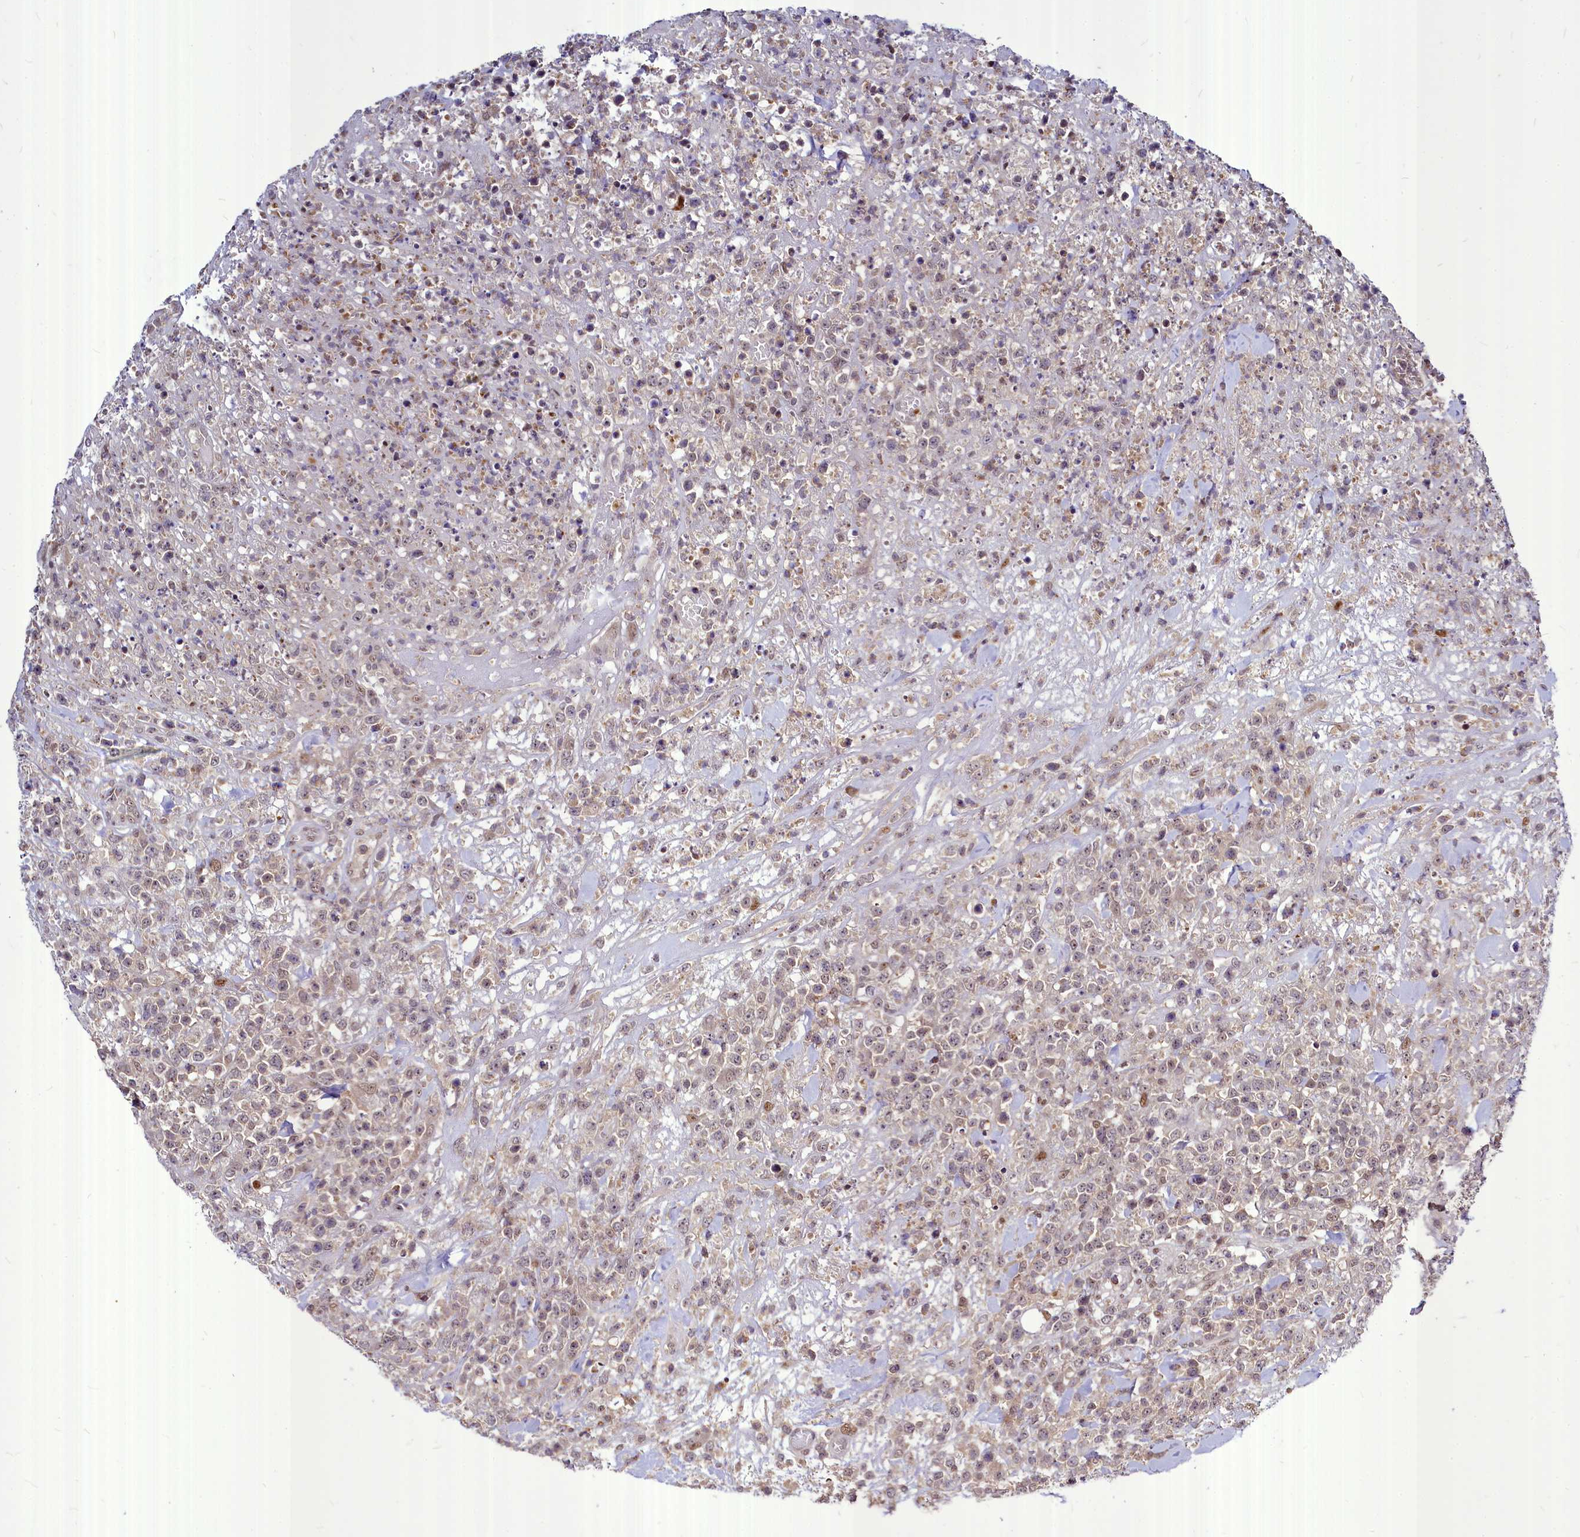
{"staining": {"intensity": "weak", "quantity": "<25%", "location": "nuclear"}, "tissue": "lymphoma", "cell_type": "Tumor cells", "image_type": "cancer", "snomed": [{"axis": "morphology", "description": "Malignant lymphoma, non-Hodgkin's type, High grade"}, {"axis": "topography", "description": "Colon"}], "caption": "IHC image of neoplastic tissue: human lymphoma stained with DAB (3,3'-diaminobenzidine) reveals no significant protein positivity in tumor cells.", "gene": "MAML2", "patient": {"sex": "female", "age": 53}}